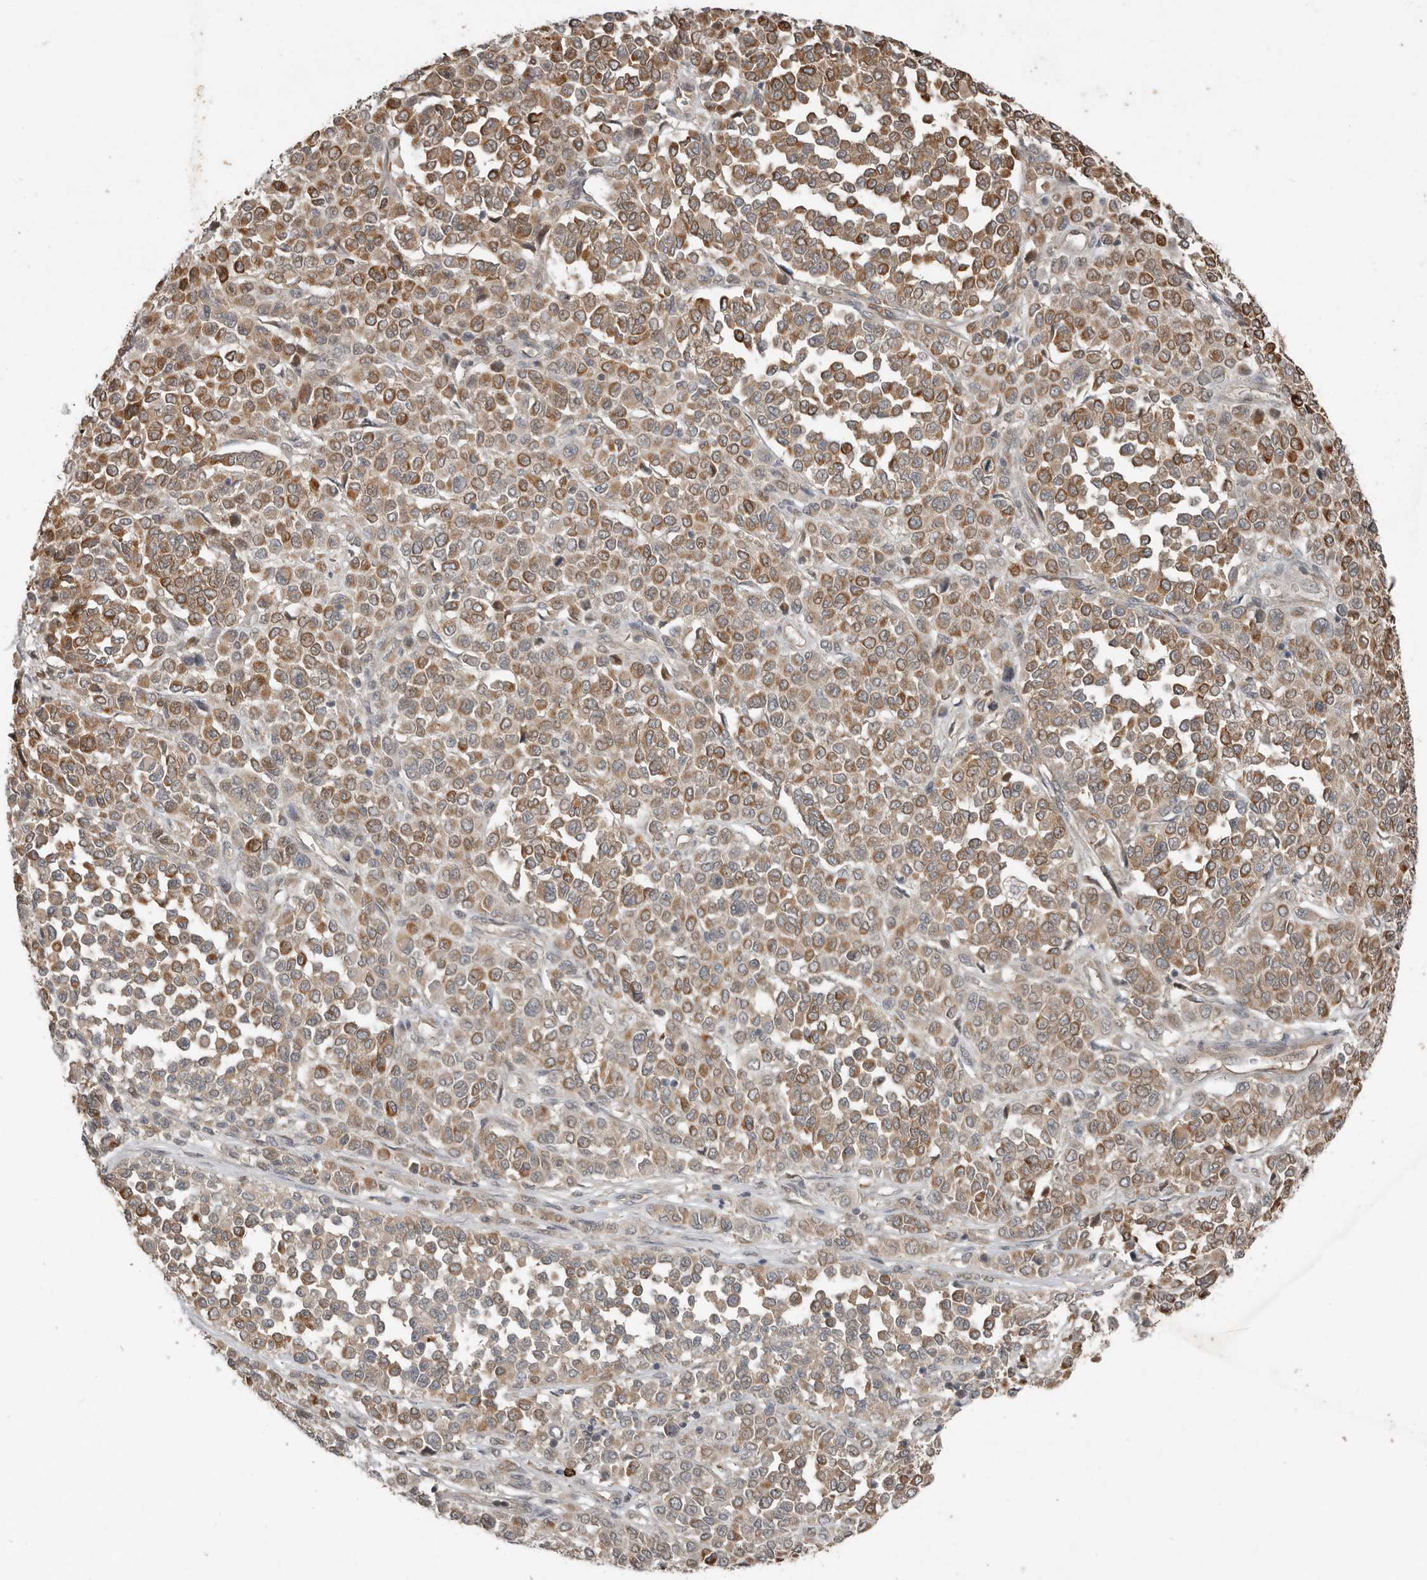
{"staining": {"intensity": "moderate", "quantity": ">75%", "location": "cytoplasmic/membranous"}, "tissue": "melanoma", "cell_type": "Tumor cells", "image_type": "cancer", "snomed": [{"axis": "morphology", "description": "Malignant melanoma, Metastatic site"}, {"axis": "topography", "description": "Pancreas"}], "caption": "Immunohistochemistry (IHC) photomicrograph of neoplastic tissue: melanoma stained using immunohistochemistry (IHC) shows medium levels of moderate protein expression localized specifically in the cytoplasmic/membranous of tumor cells, appearing as a cytoplasmic/membranous brown color.", "gene": "TEAD3", "patient": {"sex": "female", "age": 30}}